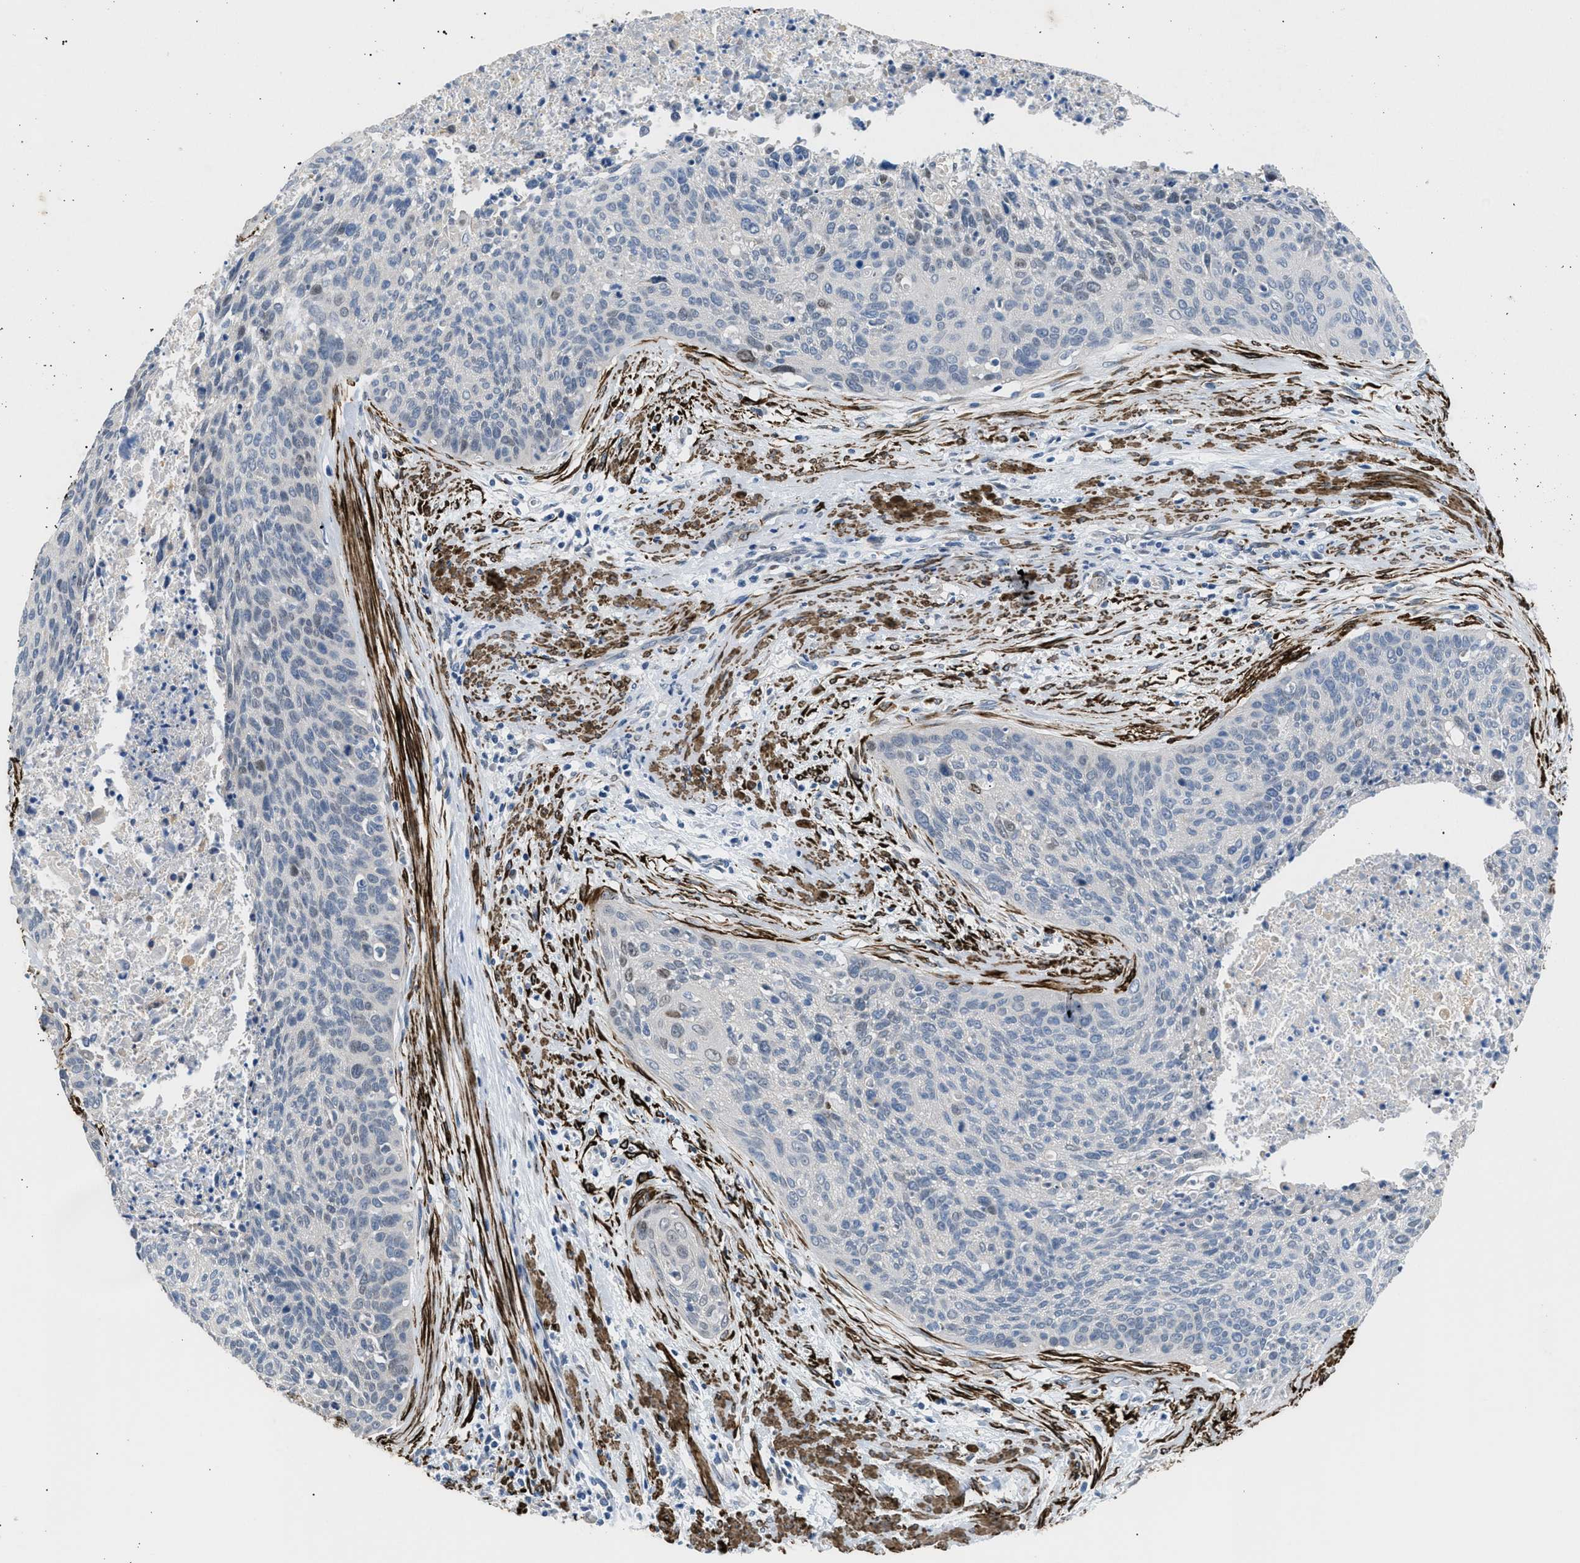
{"staining": {"intensity": "negative", "quantity": "none", "location": "none"}, "tissue": "cervical cancer", "cell_type": "Tumor cells", "image_type": "cancer", "snomed": [{"axis": "morphology", "description": "Squamous cell carcinoma, NOS"}, {"axis": "topography", "description": "Cervix"}], "caption": "DAB immunohistochemical staining of cervical squamous cell carcinoma displays no significant positivity in tumor cells.", "gene": "ICA1", "patient": {"sex": "female", "age": 55}}